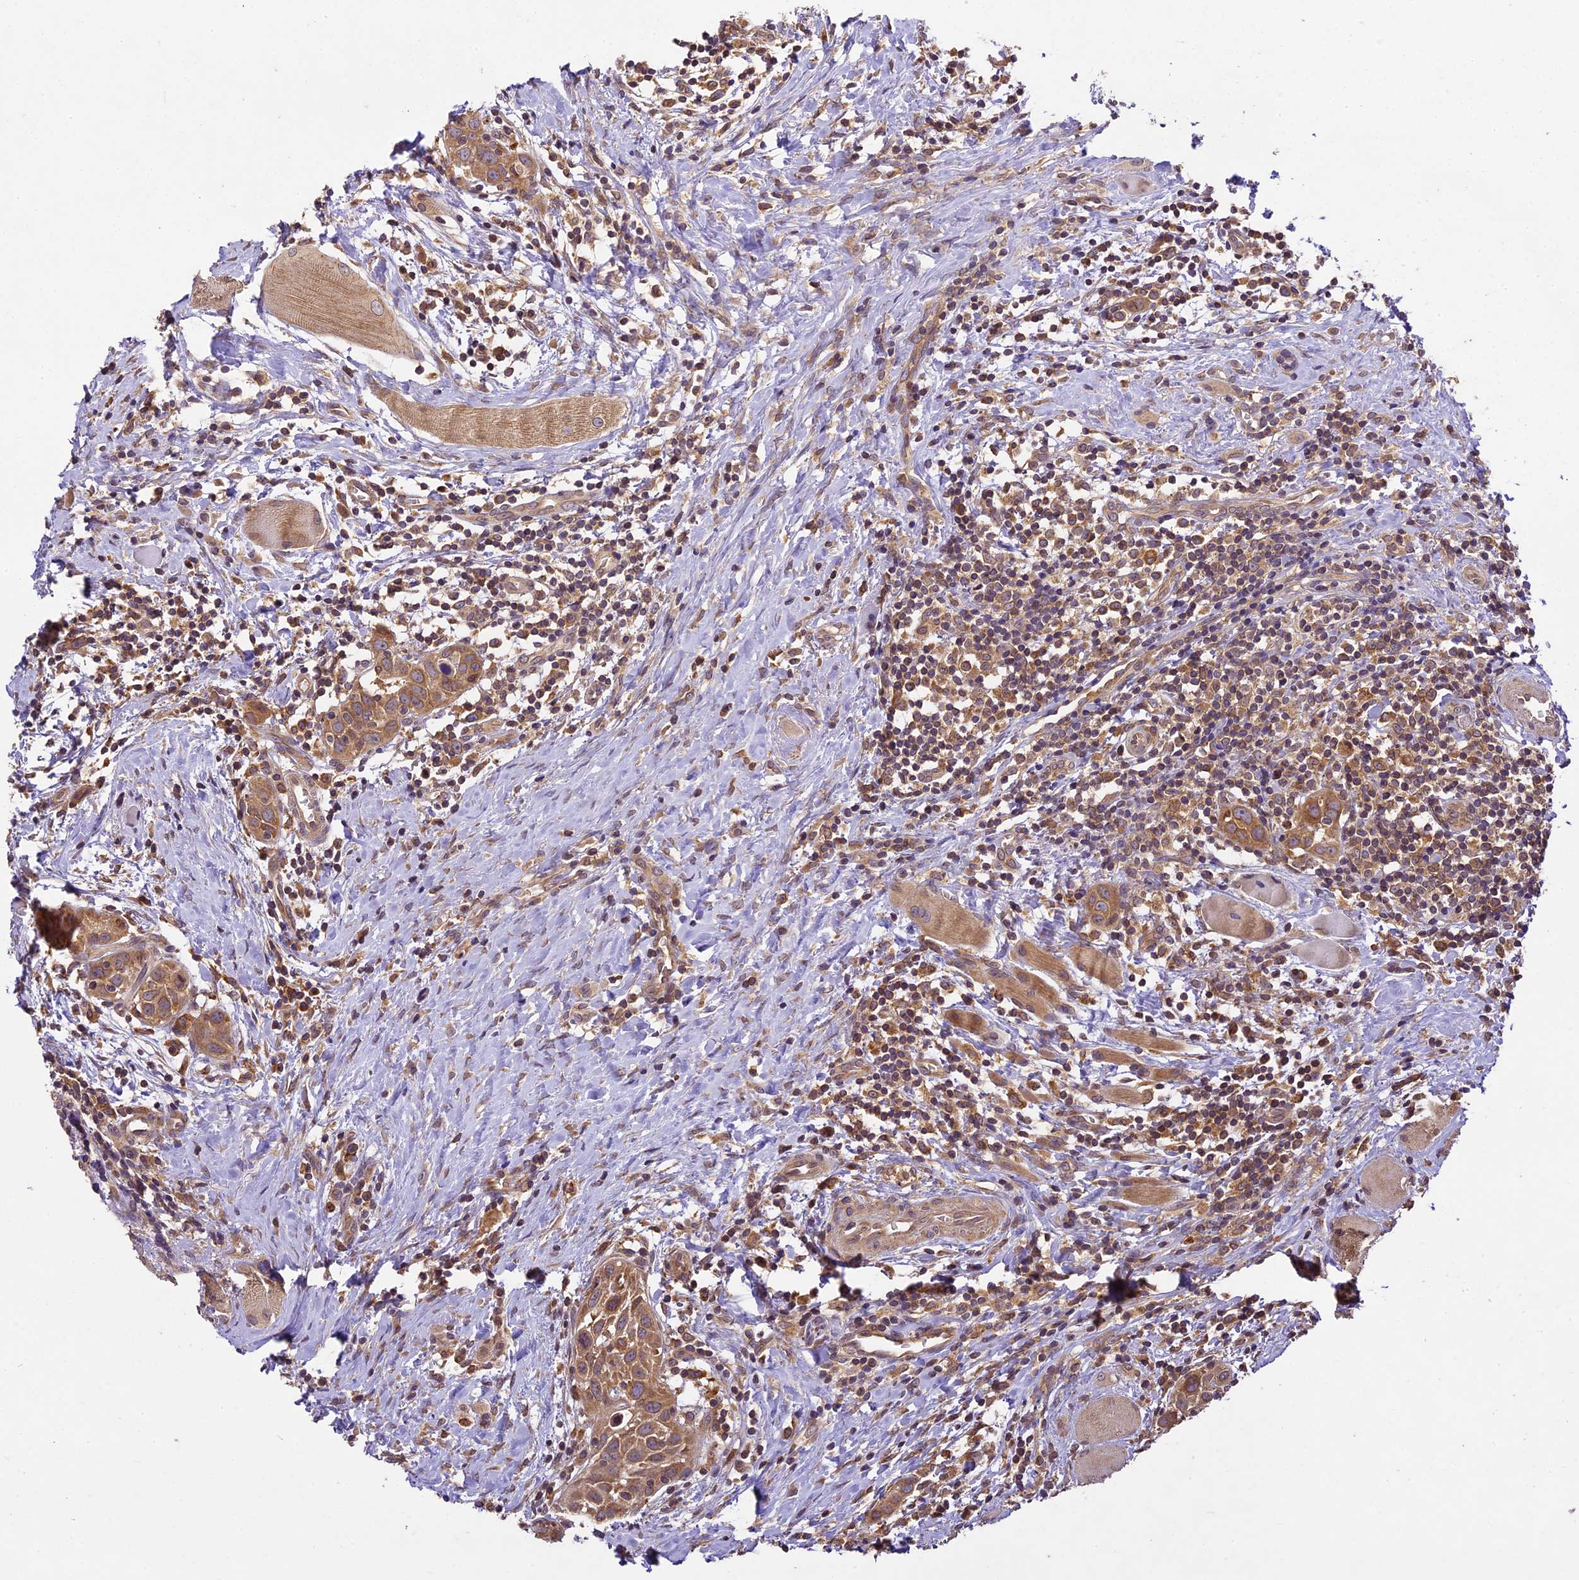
{"staining": {"intensity": "moderate", "quantity": ">75%", "location": "cytoplasmic/membranous"}, "tissue": "head and neck cancer", "cell_type": "Tumor cells", "image_type": "cancer", "snomed": [{"axis": "morphology", "description": "Squamous cell carcinoma, NOS"}, {"axis": "topography", "description": "Oral tissue"}, {"axis": "topography", "description": "Head-Neck"}], "caption": "Moderate cytoplasmic/membranous staining is present in approximately >75% of tumor cells in head and neck cancer. (DAB (3,3'-diaminobenzidine) IHC with brightfield microscopy, high magnification).", "gene": "BRAP", "patient": {"sex": "female", "age": 50}}